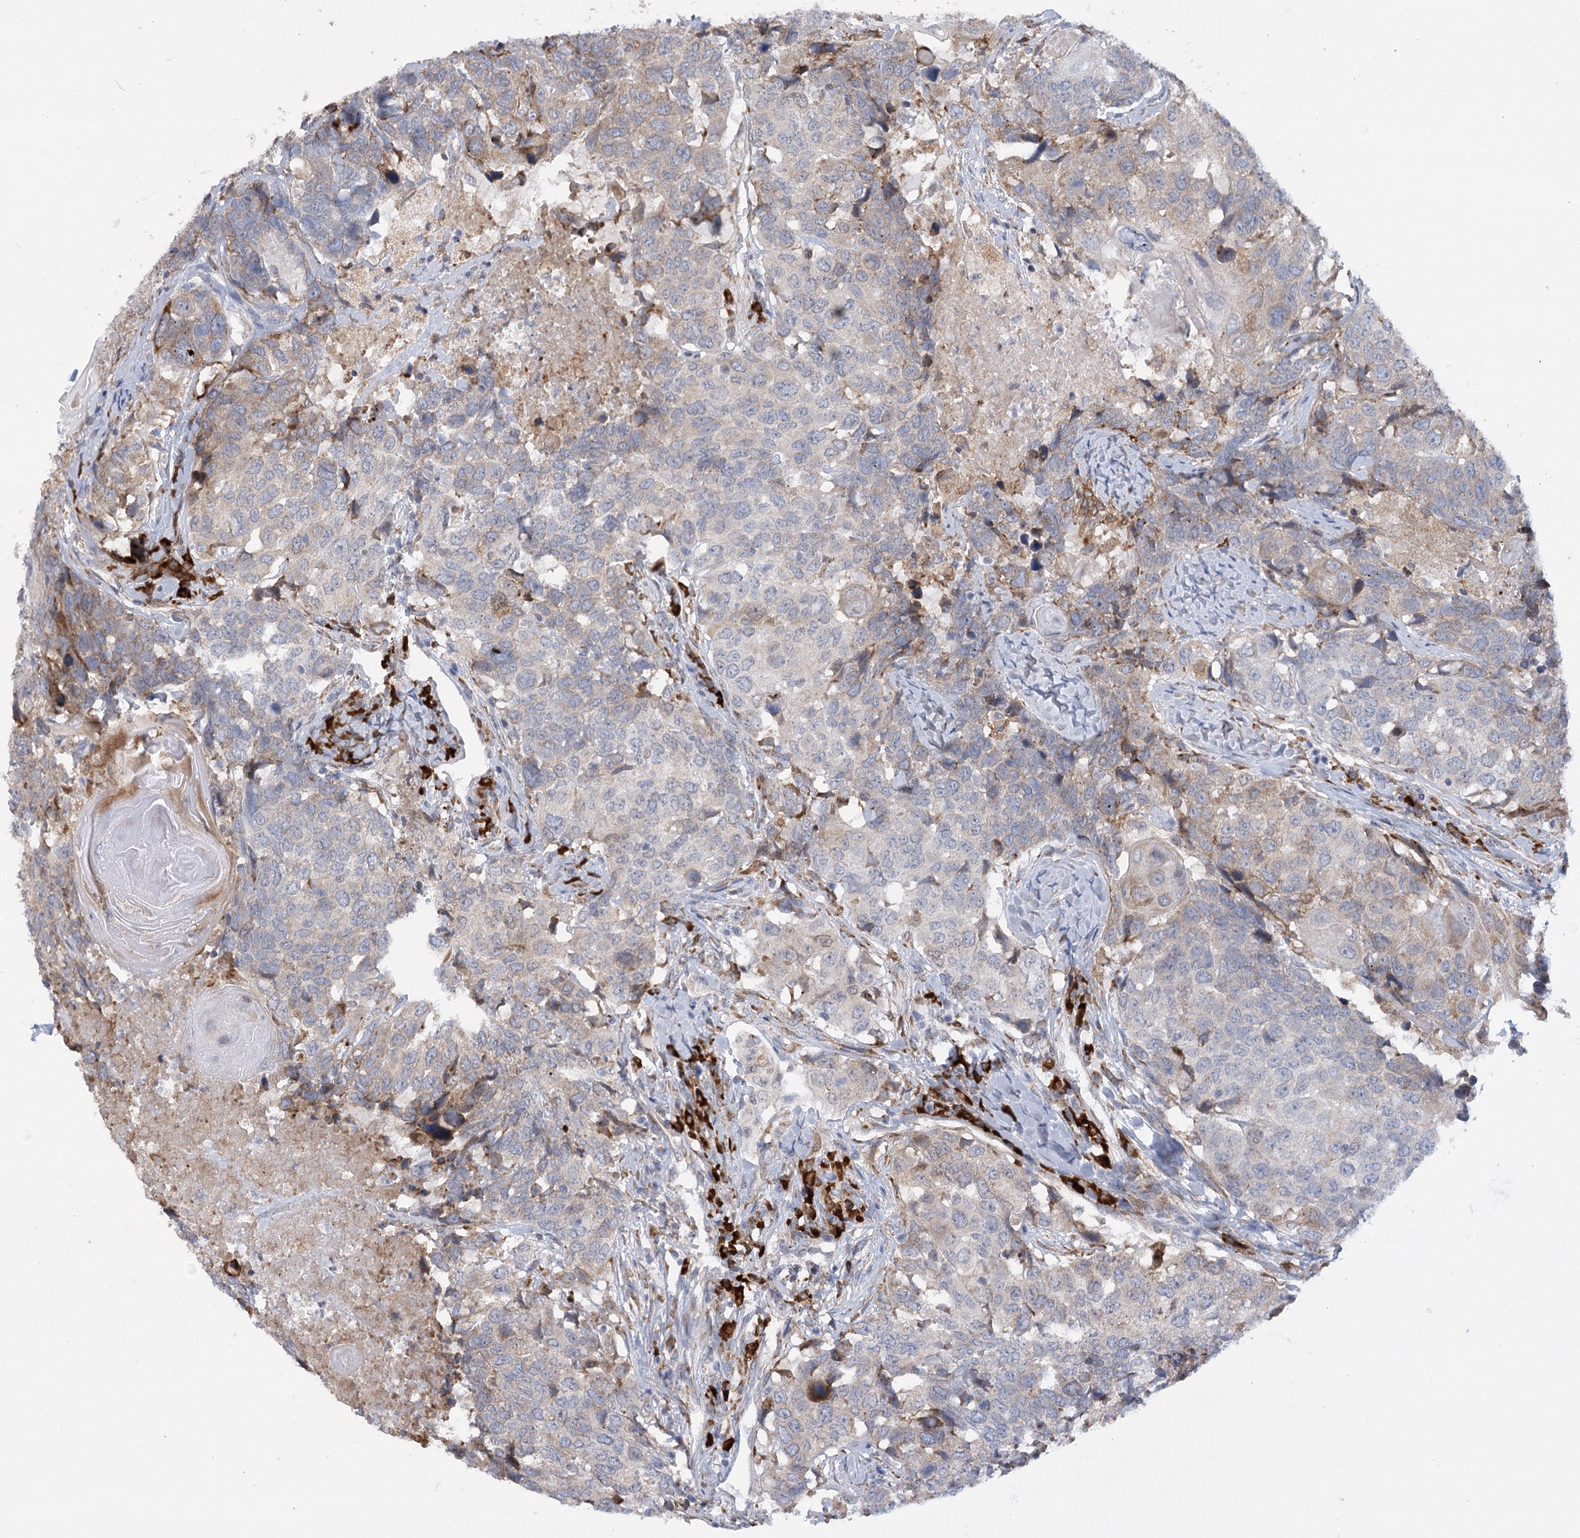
{"staining": {"intensity": "moderate", "quantity": "<25%", "location": "cytoplasmic/membranous"}, "tissue": "head and neck cancer", "cell_type": "Tumor cells", "image_type": "cancer", "snomed": [{"axis": "morphology", "description": "Squamous cell carcinoma, NOS"}, {"axis": "topography", "description": "Head-Neck"}], "caption": "Immunohistochemical staining of human squamous cell carcinoma (head and neck) reveals low levels of moderate cytoplasmic/membranous expression in about <25% of tumor cells. (DAB (3,3'-diaminobenzidine) IHC, brown staining for protein, blue staining for nuclei).", "gene": "NCKAP5", "patient": {"sex": "male", "age": 66}}